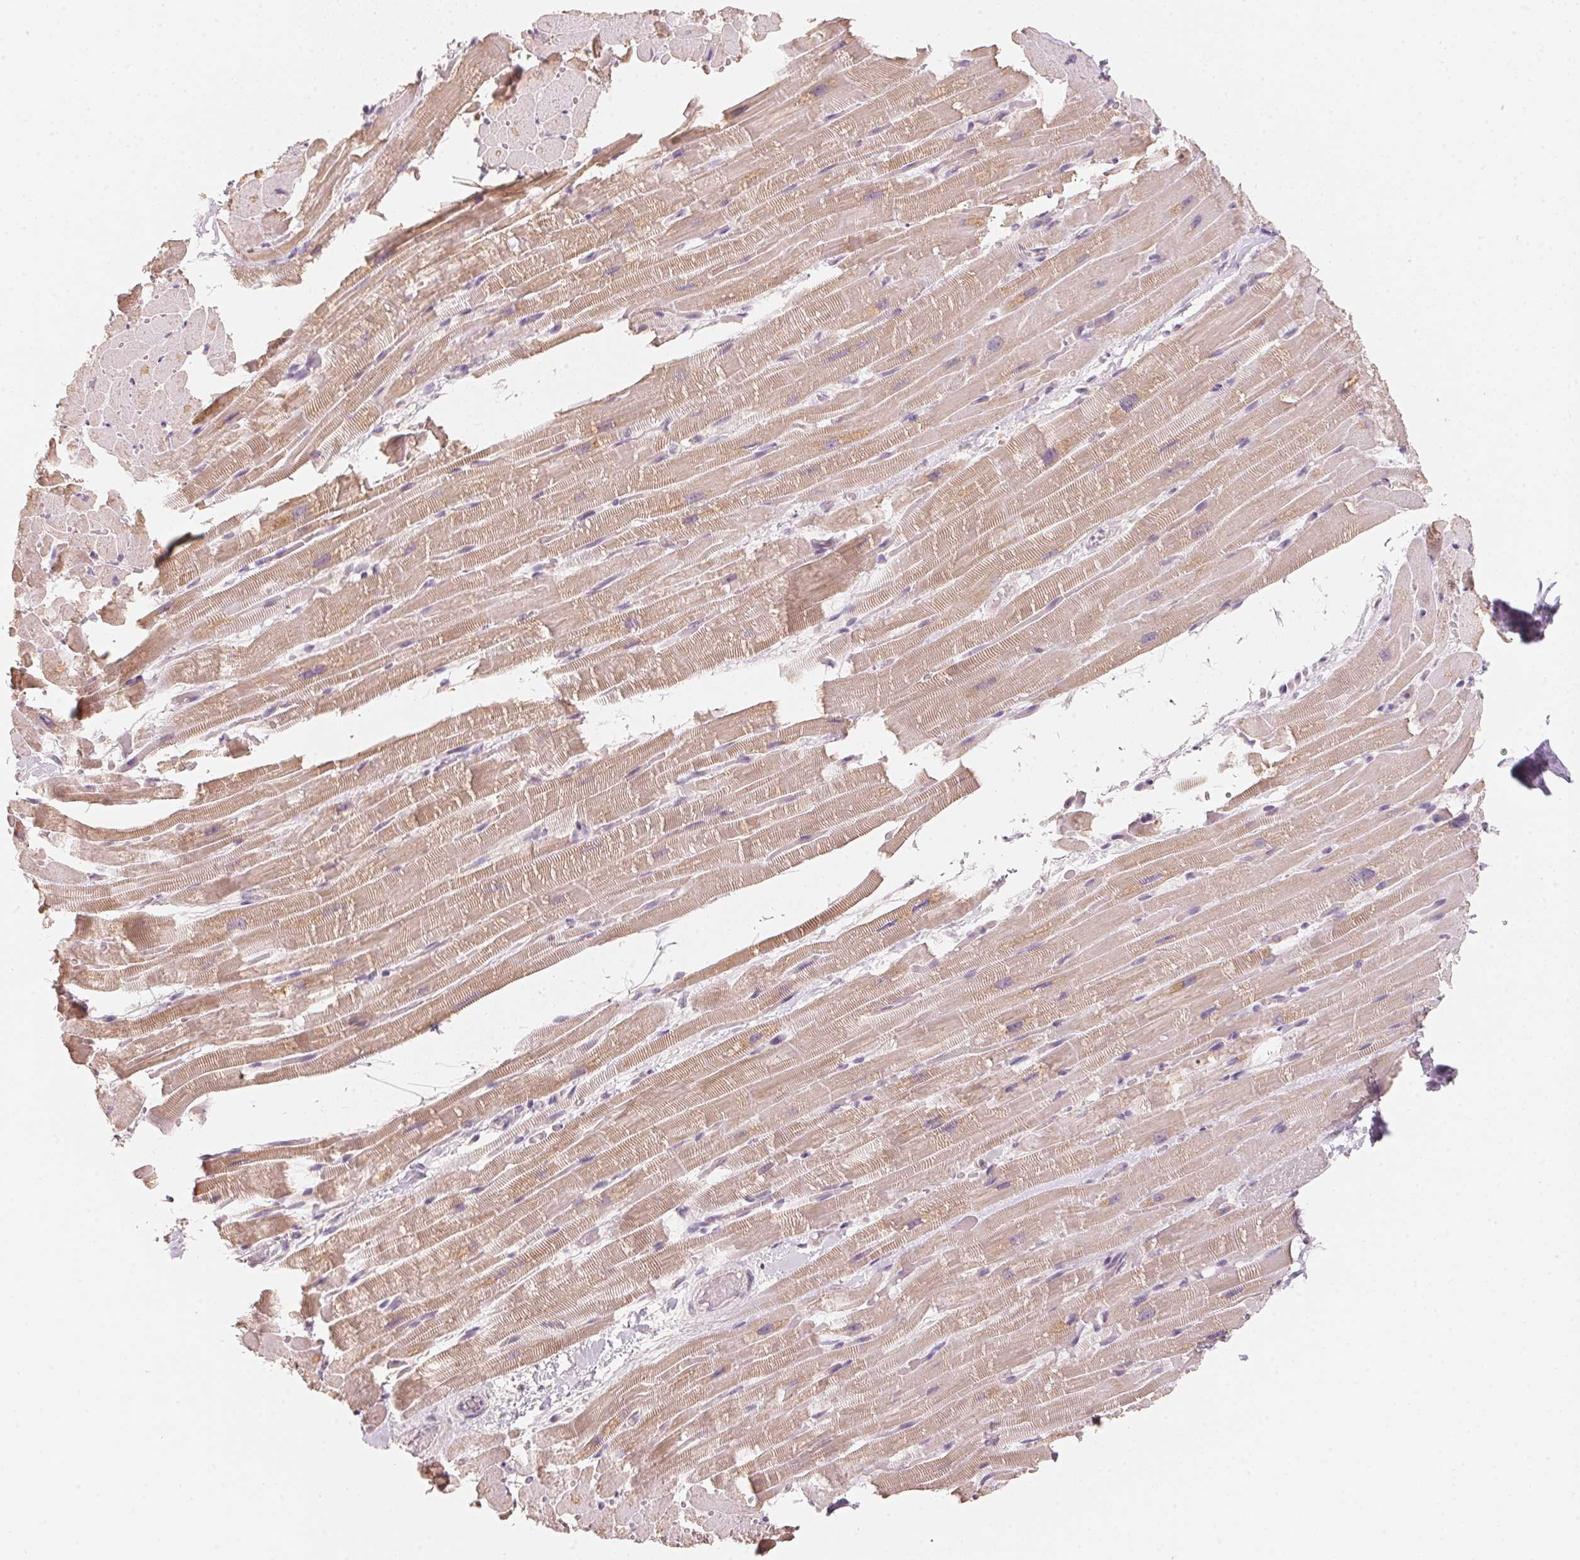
{"staining": {"intensity": "moderate", "quantity": "25%-75%", "location": "cytoplasmic/membranous"}, "tissue": "heart muscle", "cell_type": "Cardiomyocytes", "image_type": "normal", "snomed": [{"axis": "morphology", "description": "Normal tissue, NOS"}, {"axis": "topography", "description": "Heart"}], "caption": "High-magnification brightfield microscopy of unremarkable heart muscle stained with DAB (brown) and counterstained with hematoxylin (blue). cardiomyocytes exhibit moderate cytoplasmic/membranous expression is seen in about25%-75% of cells.", "gene": "ANKRD31", "patient": {"sex": "male", "age": 37}}